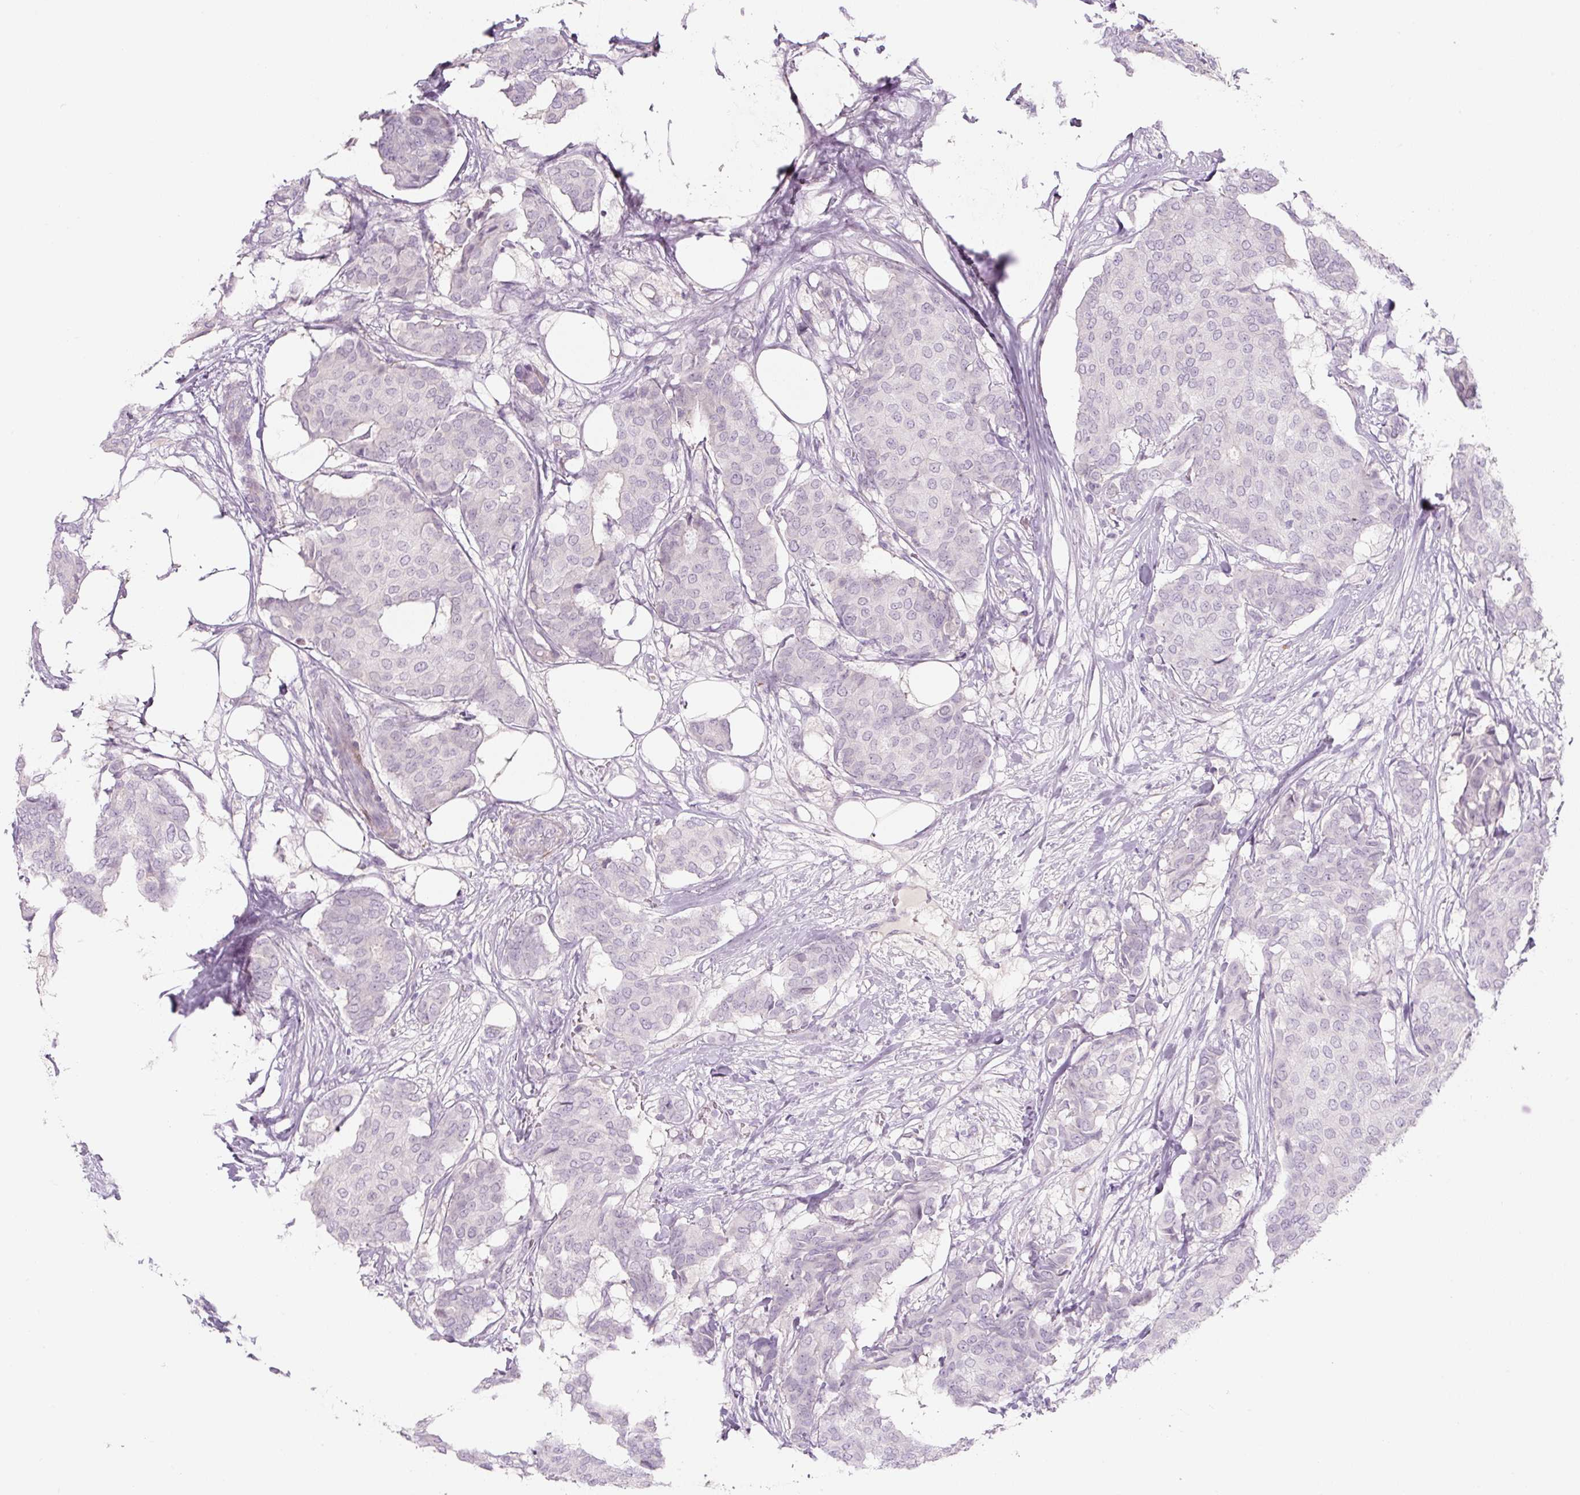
{"staining": {"intensity": "negative", "quantity": "none", "location": "none"}, "tissue": "breast cancer", "cell_type": "Tumor cells", "image_type": "cancer", "snomed": [{"axis": "morphology", "description": "Duct carcinoma"}, {"axis": "topography", "description": "Breast"}], "caption": "Micrograph shows no significant protein staining in tumor cells of breast cancer.", "gene": "PRM1", "patient": {"sex": "female", "age": 75}}